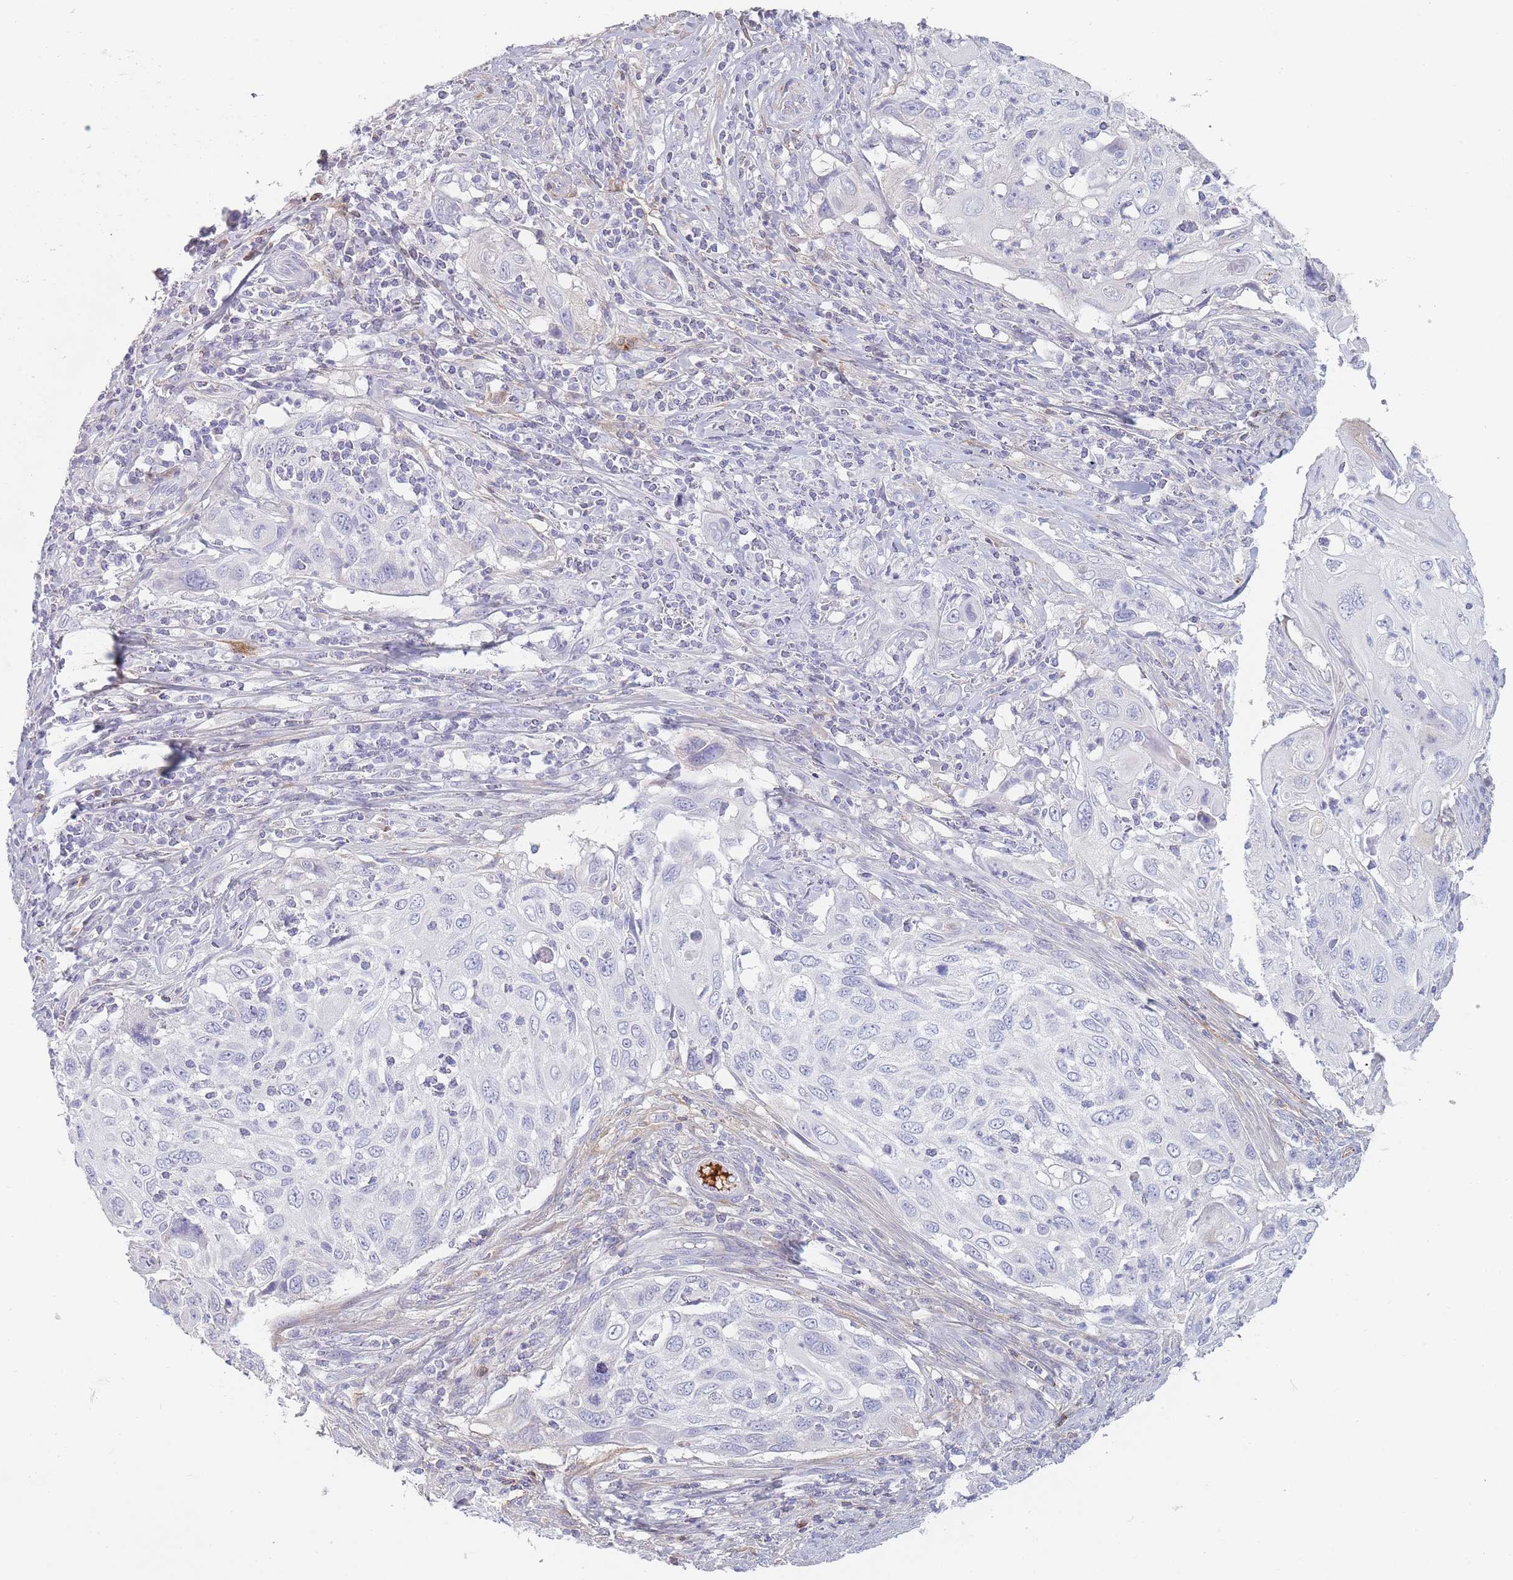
{"staining": {"intensity": "negative", "quantity": "none", "location": "none"}, "tissue": "cervical cancer", "cell_type": "Tumor cells", "image_type": "cancer", "snomed": [{"axis": "morphology", "description": "Squamous cell carcinoma, NOS"}, {"axis": "topography", "description": "Cervix"}], "caption": "IHC micrograph of neoplastic tissue: squamous cell carcinoma (cervical) stained with DAB (3,3'-diaminobenzidine) reveals no significant protein positivity in tumor cells.", "gene": "PRG4", "patient": {"sex": "female", "age": 70}}